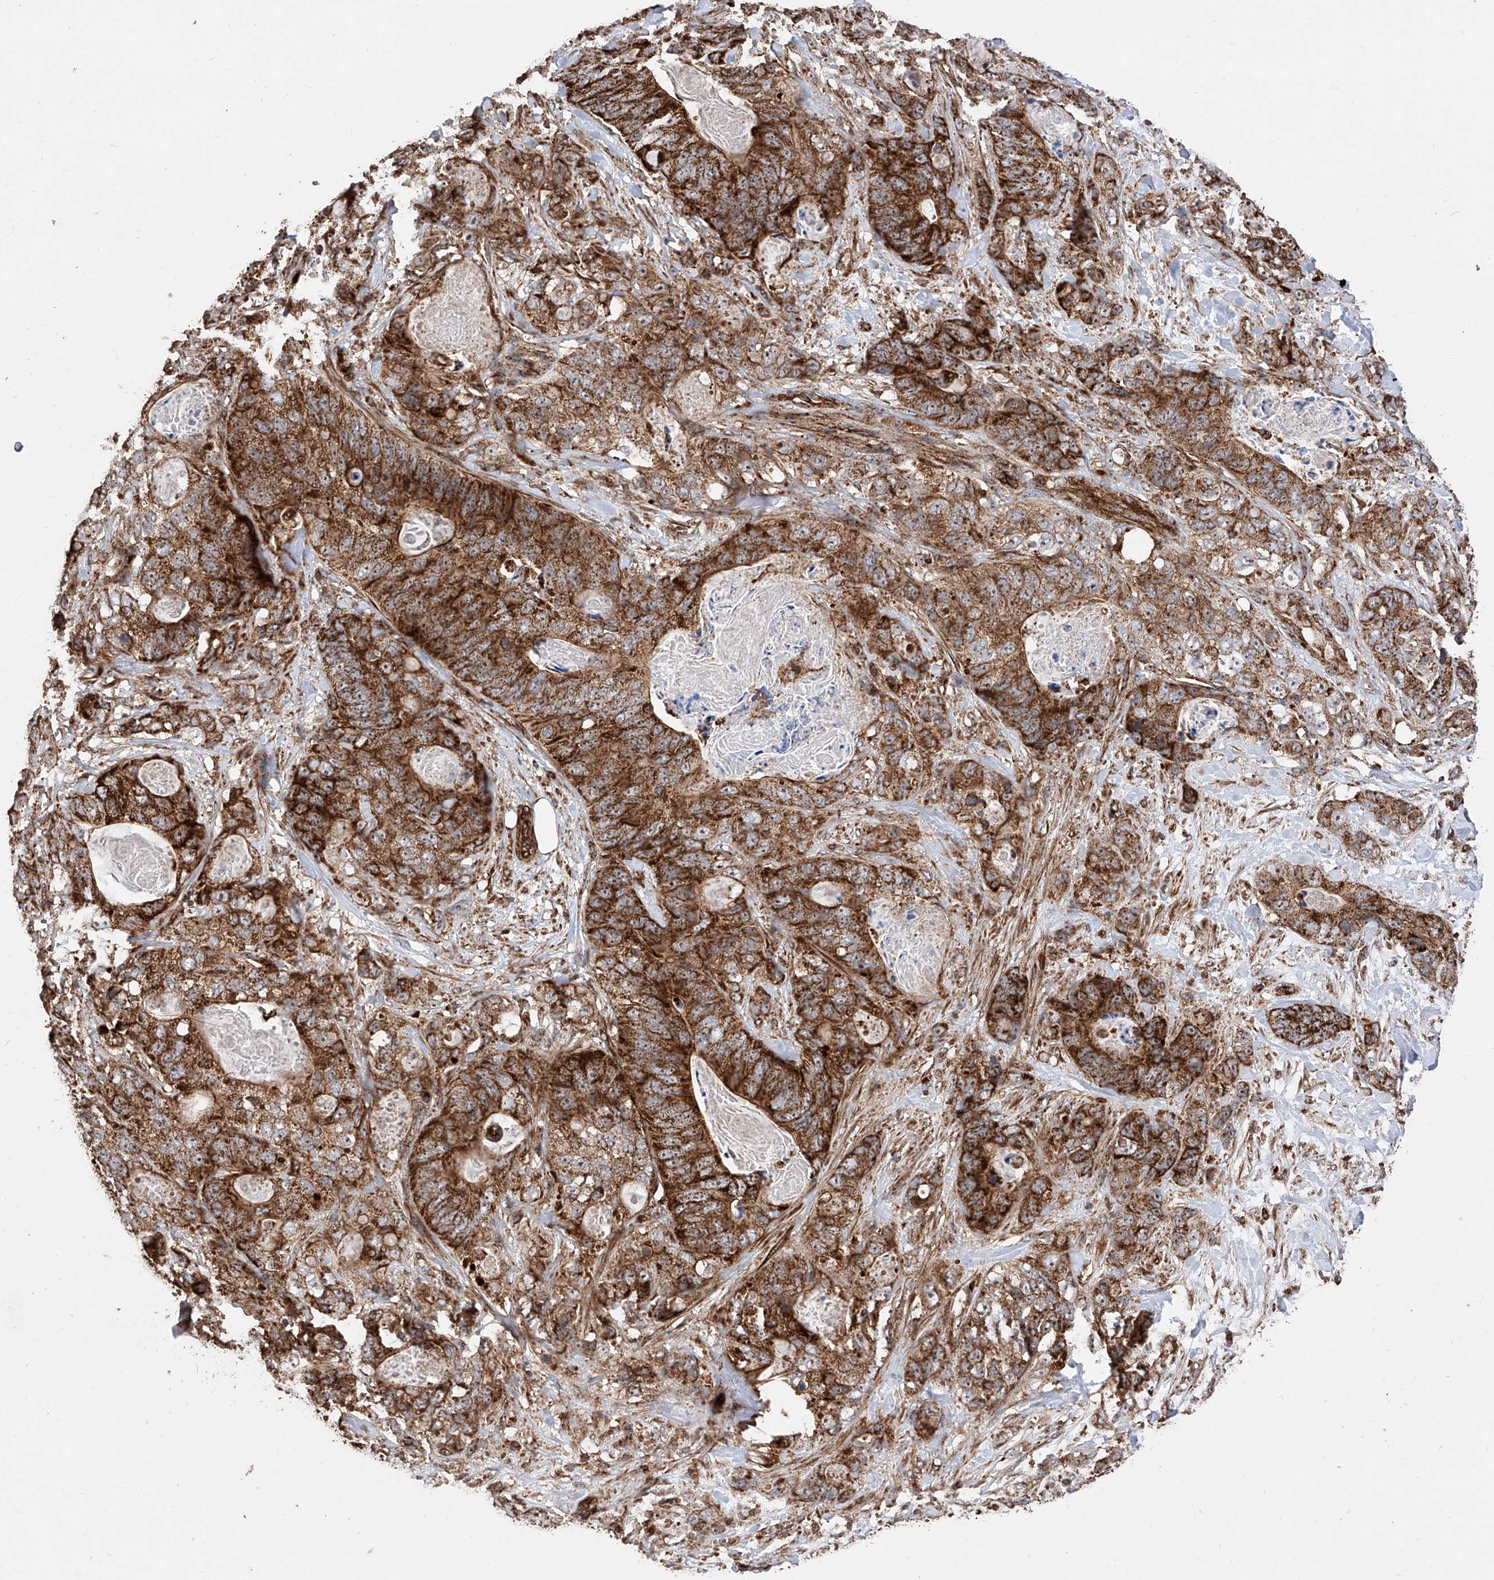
{"staining": {"intensity": "strong", "quantity": ">75%", "location": "cytoplasmic/membranous"}, "tissue": "stomach cancer", "cell_type": "Tumor cells", "image_type": "cancer", "snomed": [{"axis": "morphology", "description": "Normal tissue, NOS"}, {"axis": "morphology", "description": "Adenocarcinoma, NOS"}, {"axis": "topography", "description": "Stomach"}], "caption": "A brown stain shows strong cytoplasmic/membranous expression of a protein in human adenocarcinoma (stomach) tumor cells.", "gene": "PISD", "patient": {"sex": "female", "age": 89}}